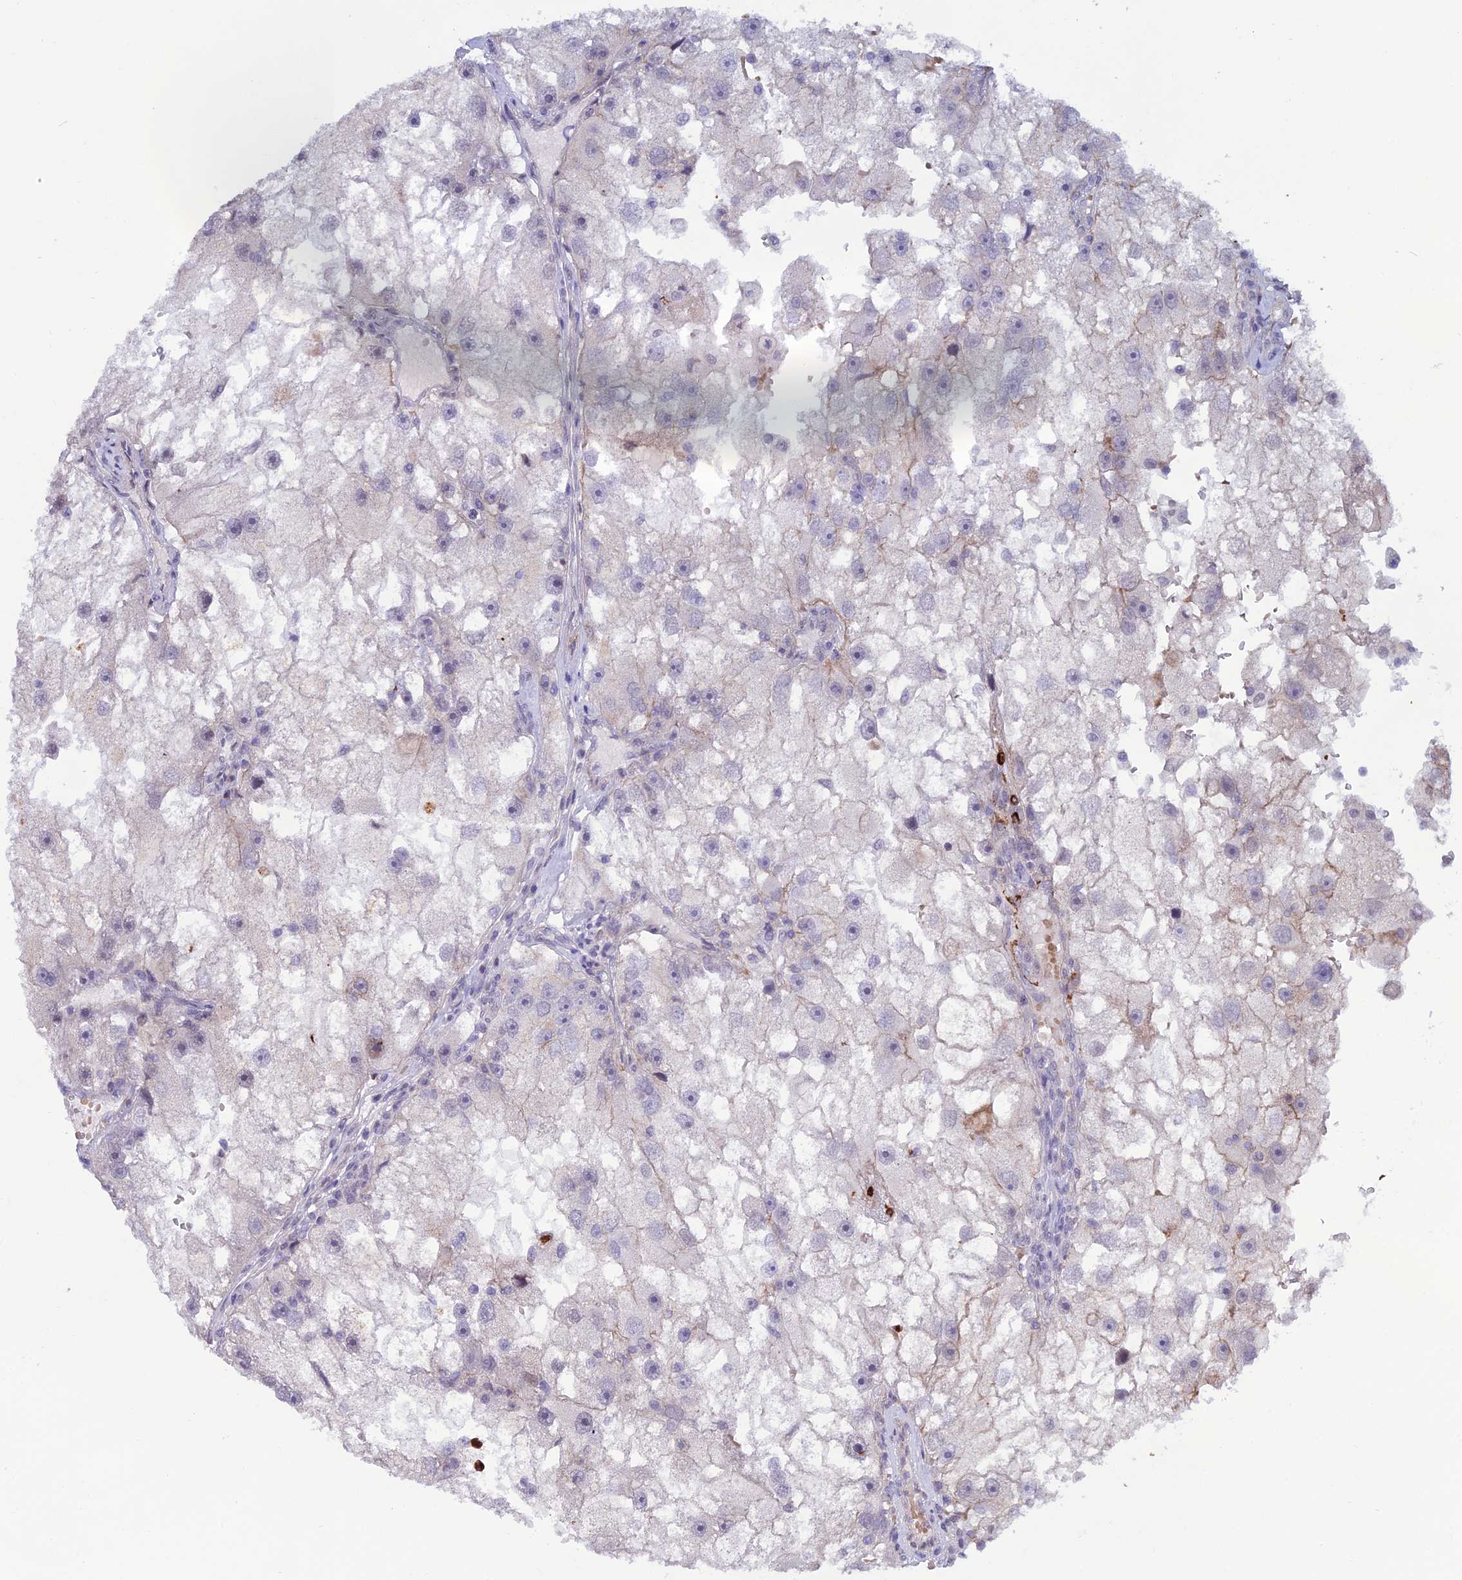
{"staining": {"intensity": "negative", "quantity": "none", "location": "none"}, "tissue": "renal cancer", "cell_type": "Tumor cells", "image_type": "cancer", "snomed": [{"axis": "morphology", "description": "Adenocarcinoma, NOS"}, {"axis": "topography", "description": "Kidney"}], "caption": "DAB (3,3'-diaminobenzidine) immunohistochemical staining of renal adenocarcinoma reveals no significant expression in tumor cells.", "gene": "COL6A6", "patient": {"sex": "male", "age": 63}}